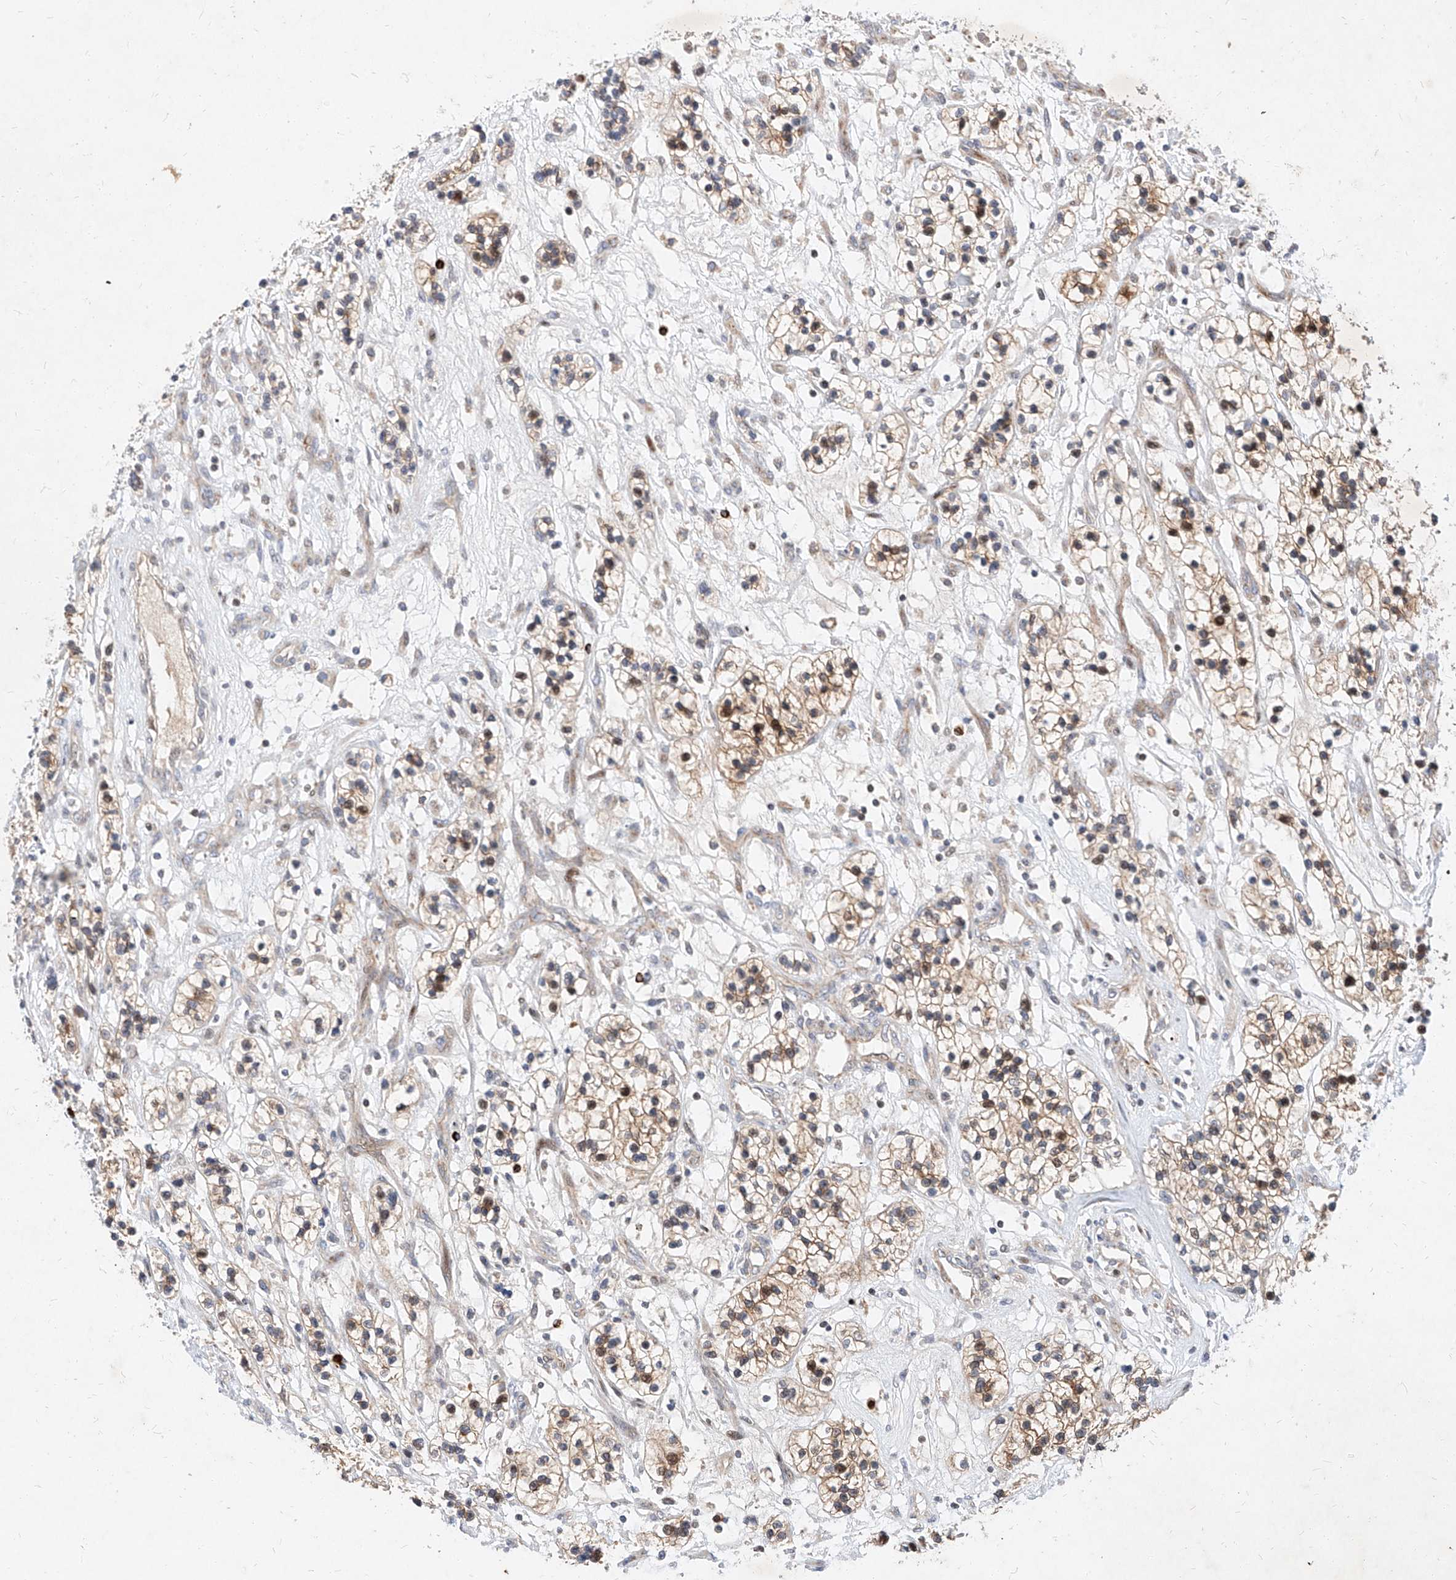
{"staining": {"intensity": "moderate", "quantity": ">75%", "location": "cytoplasmic/membranous"}, "tissue": "renal cancer", "cell_type": "Tumor cells", "image_type": "cancer", "snomed": [{"axis": "morphology", "description": "Adenocarcinoma, NOS"}, {"axis": "topography", "description": "Kidney"}], "caption": "This is an image of immunohistochemistry (IHC) staining of renal adenocarcinoma, which shows moderate expression in the cytoplasmic/membranous of tumor cells.", "gene": "OSGEPL1", "patient": {"sex": "female", "age": 57}}